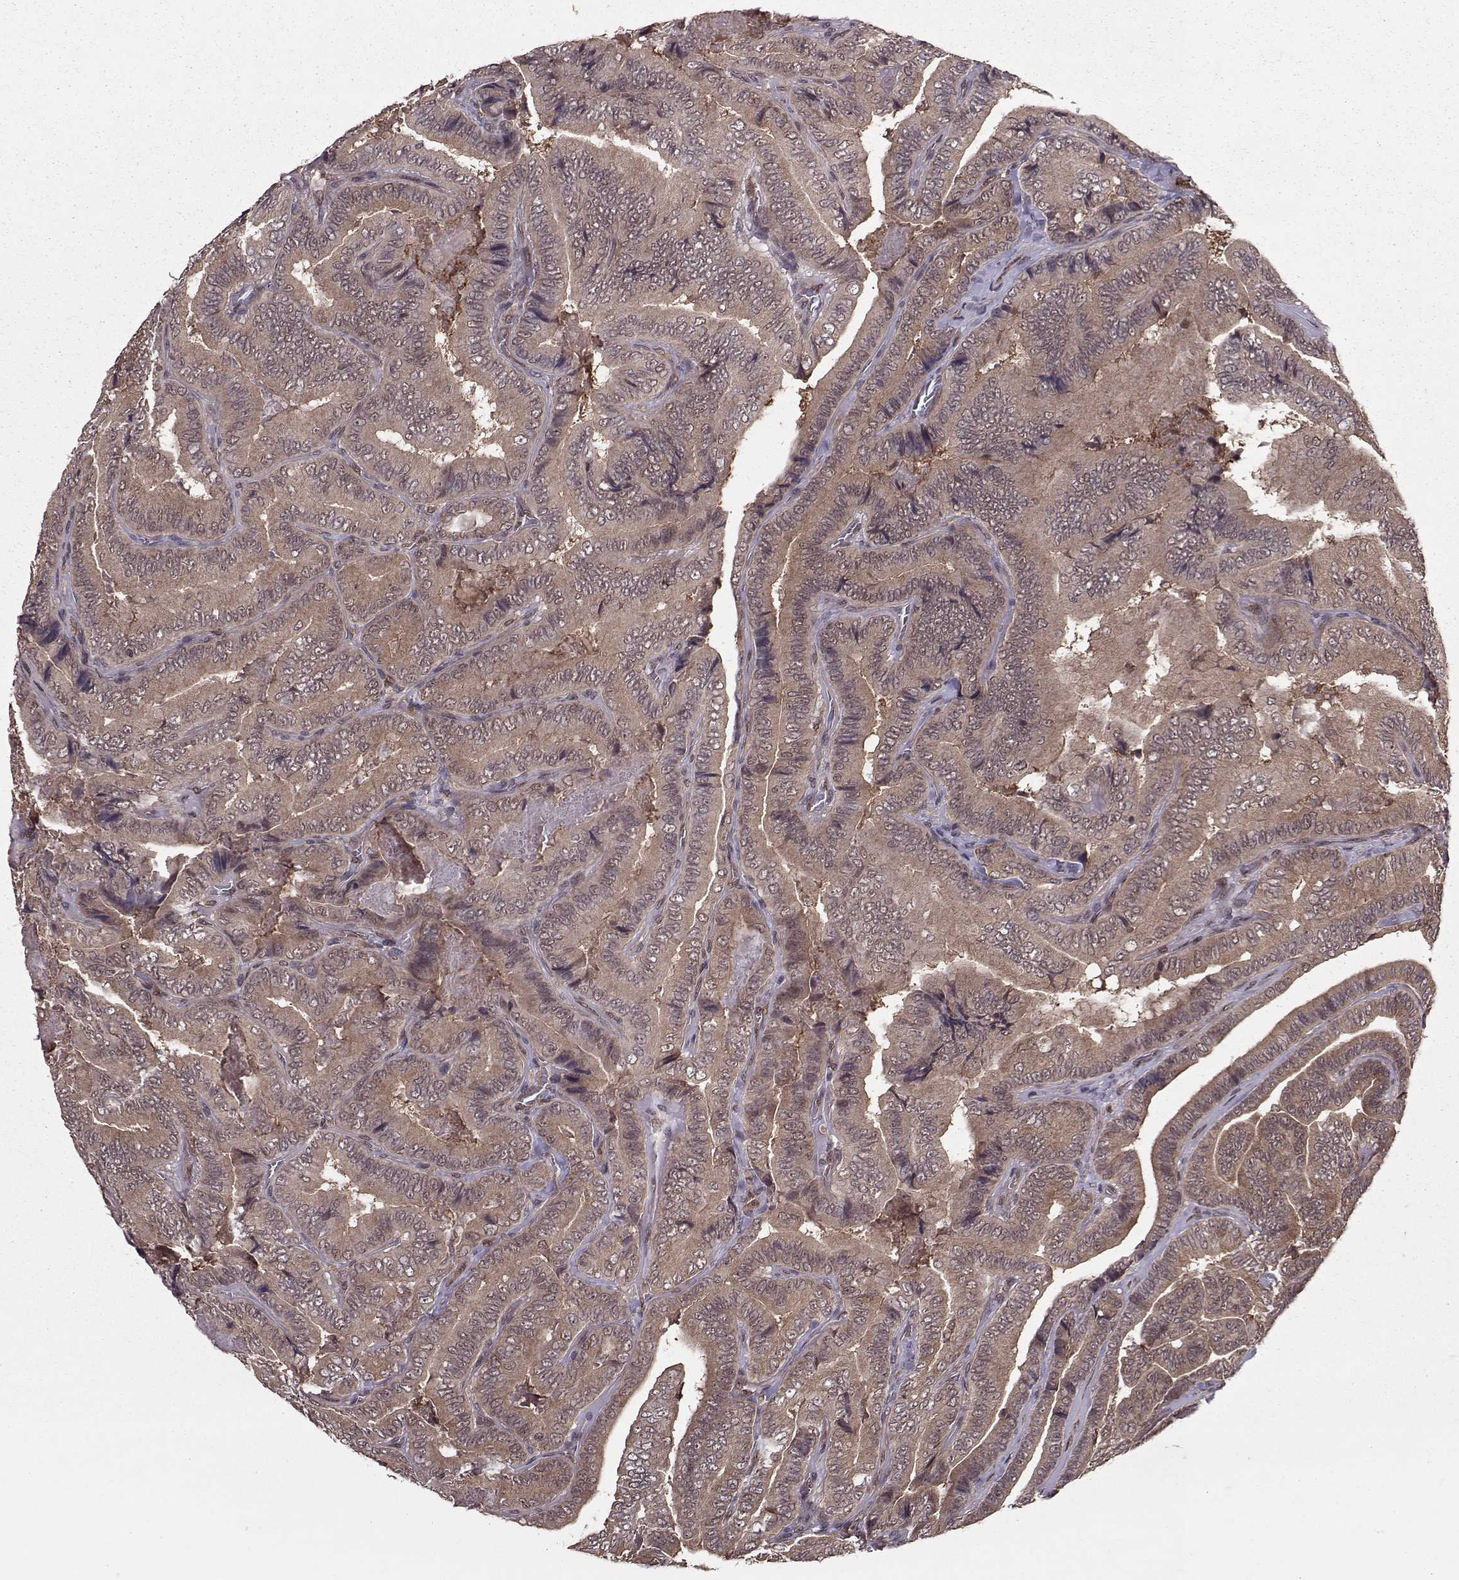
{"staining": {"intensity": "weak", "quantity": "25%-75%", "location": "cytoplasmic/membranous"}, "tissue": "thyroid cancer", "cell_type": "Tumor cells", "image_type": "cancer", "snomed": [{"axis": "morphology", "description": "Papillary adenocarcinoma, NOS"}, {"axis": "topography", "description": "Thyroid gland"}], "caption": "IHC (DAB) staining of papillary adenocarcinoma (thyroid) displays weak cytoplasmic/membranous protein staining in approximately 25%-75% of tumor cells.", "gene": "PPP2R2A", "patient": {"sex": "male", "age": 61}}